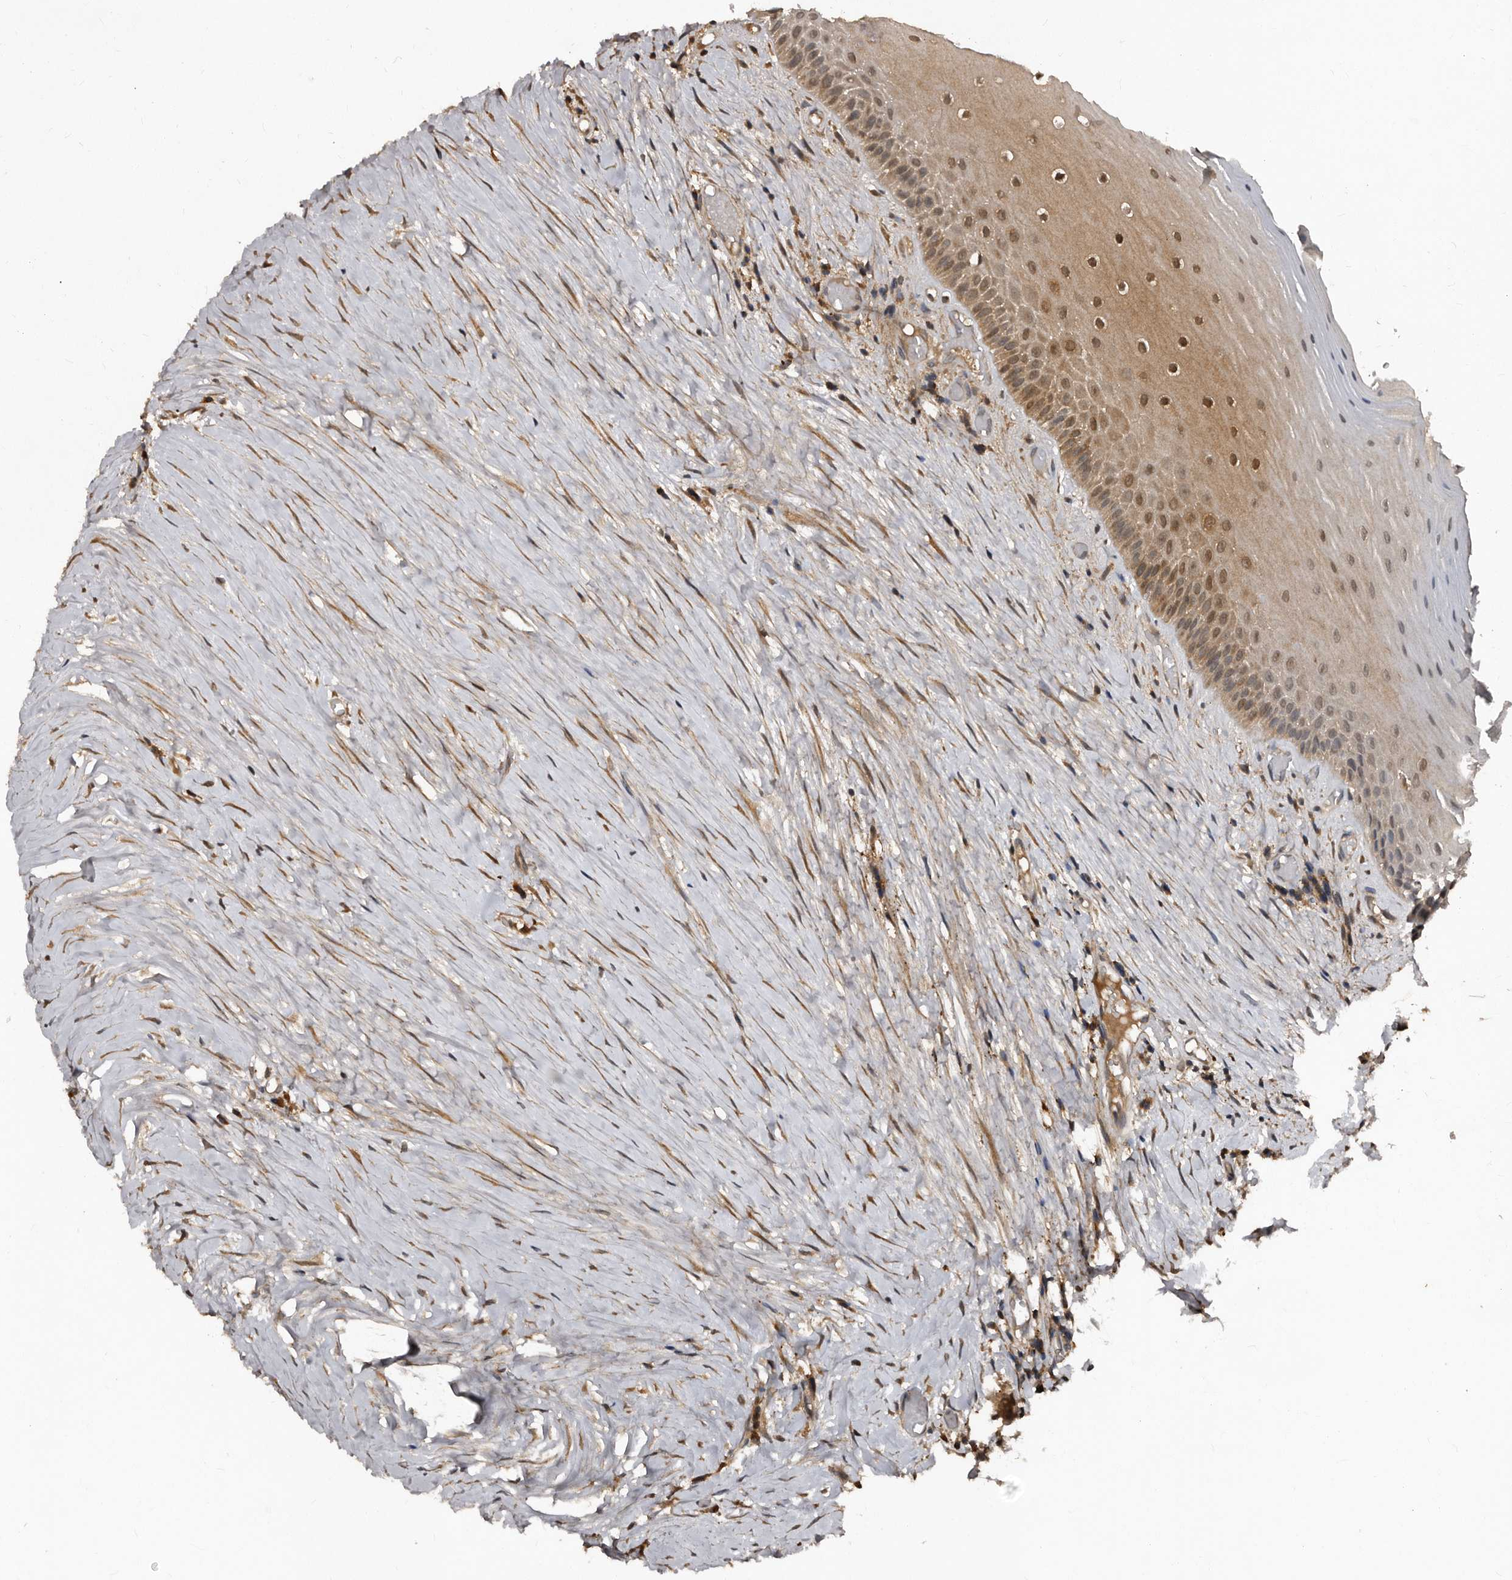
{"staining": {"intensity": "moderate", "quantity": ">75%", "location": "cytoplasmic/membranous"}, "tissue": "oral mucosa", "cell_type": "Squamous epithelial cells", "image_type": "normal", "snomed": [{"axis": "morphology", "description": "Normal tissue, NOS"}, {"axis": "topography", "description": "Skeletal muscle"}, {"axis": "topography", "description": "Oral tissue"}, {"axis": "topography", "description": "Peripheral nerve tissue"}], "caption": "A high-resolution histopathology image shows IHC staining of benign oral mucosa, which reveals moderate cytoplasmic/membranous expression in about >75% of squamous epithelial cells.", "gene": "PMVK", "patient": {"sex": "female", "age": 84}}